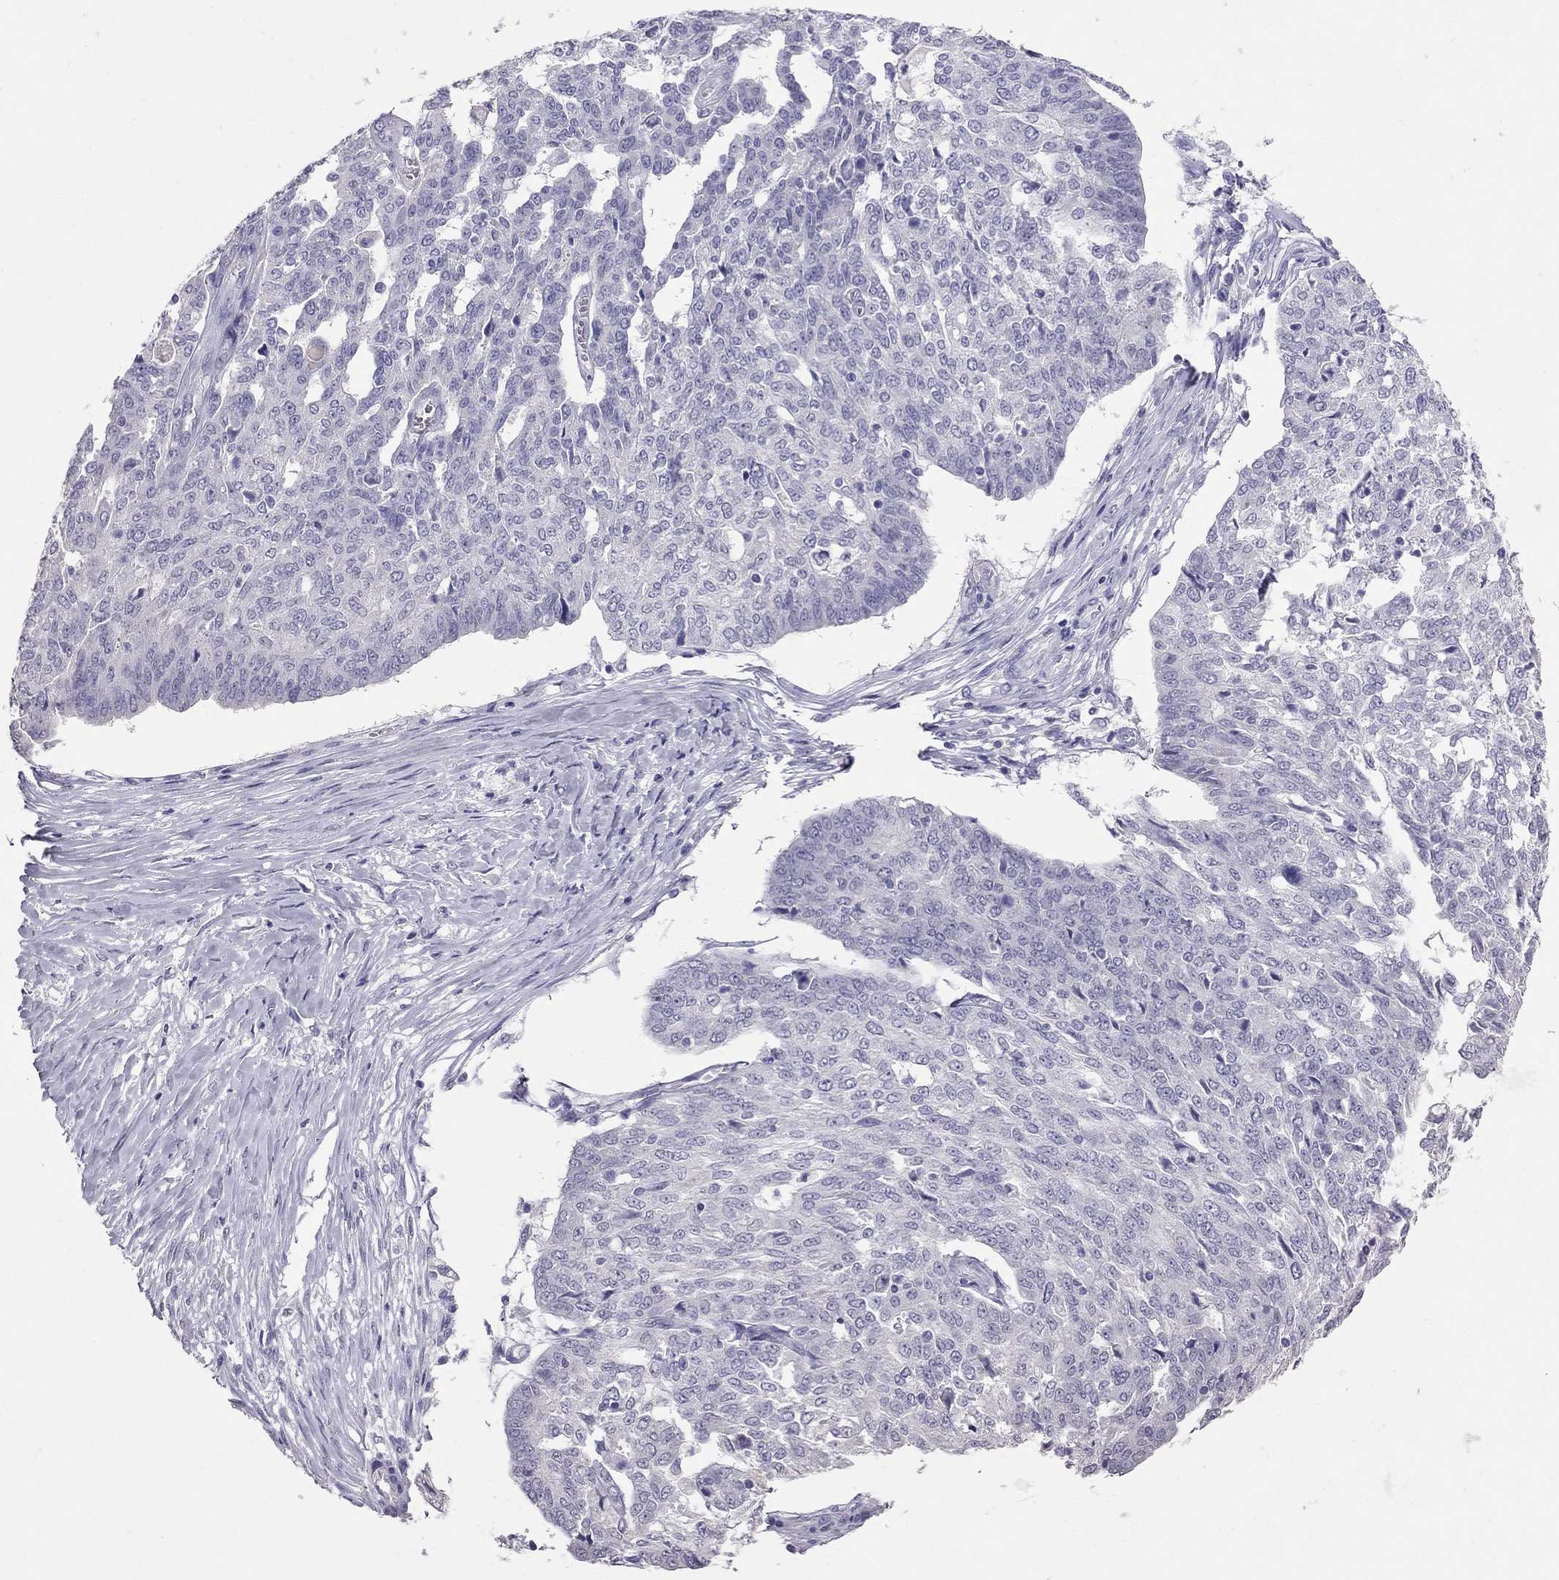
{"staining": {"intensity": "negative", "quantity": "none", "location": "none"}, "tissue": "ovarian cancer", "cell_type": "Tumor cells", "image_type": "cancer", "snomed": [{"axis": "morphology", "description": "Cystadenocarcinoma, serous, NOS"}, {"axis": "topography", "description": "Ovary"}], "caption": "This is an immunohistochemistry (IHC) photomicrograph of human ovarian cancer. There is no expression in tumor cells.", "gene": "PSMB11", "patient": {"sex": "female", "age": 67}}